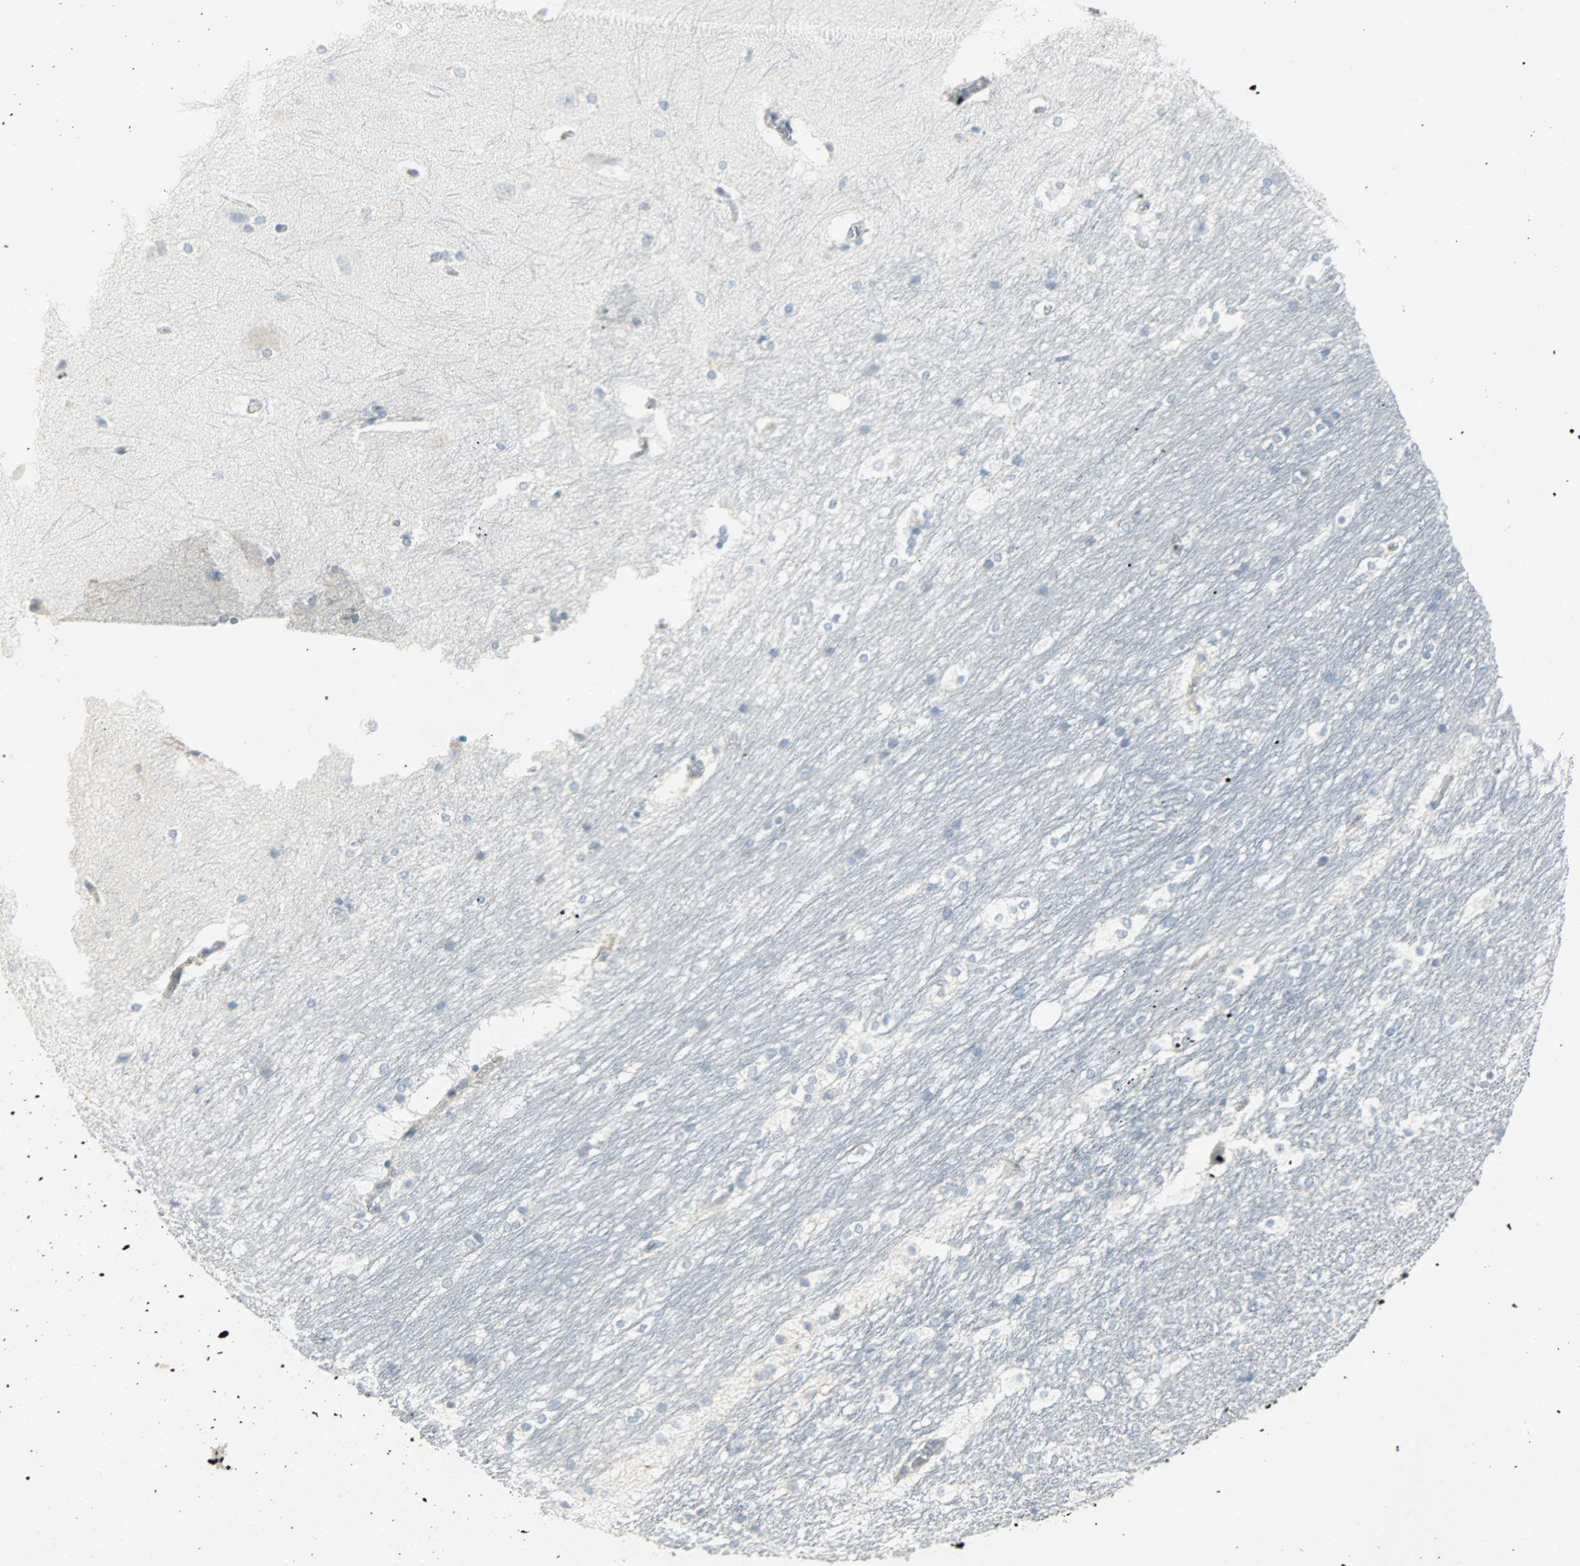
{"staining": {"intensity": "negative", "quantity": "none", "location": "none"}, "tissue": "hippocampus", "cell_type": "Glial cells", "image_type": "normal", "snomed": [{"axis": "morphology", "description": "Normal tissue, NOS"}, {"axis": "topography", "description": "Hippocampus"}], "caption": "DAB immunohistochemical staining of benign human hippocampus exhibits no significant positivity in glial cells.", "gene": "PKD2", "patient": {"sex": "female", "age": 19}}